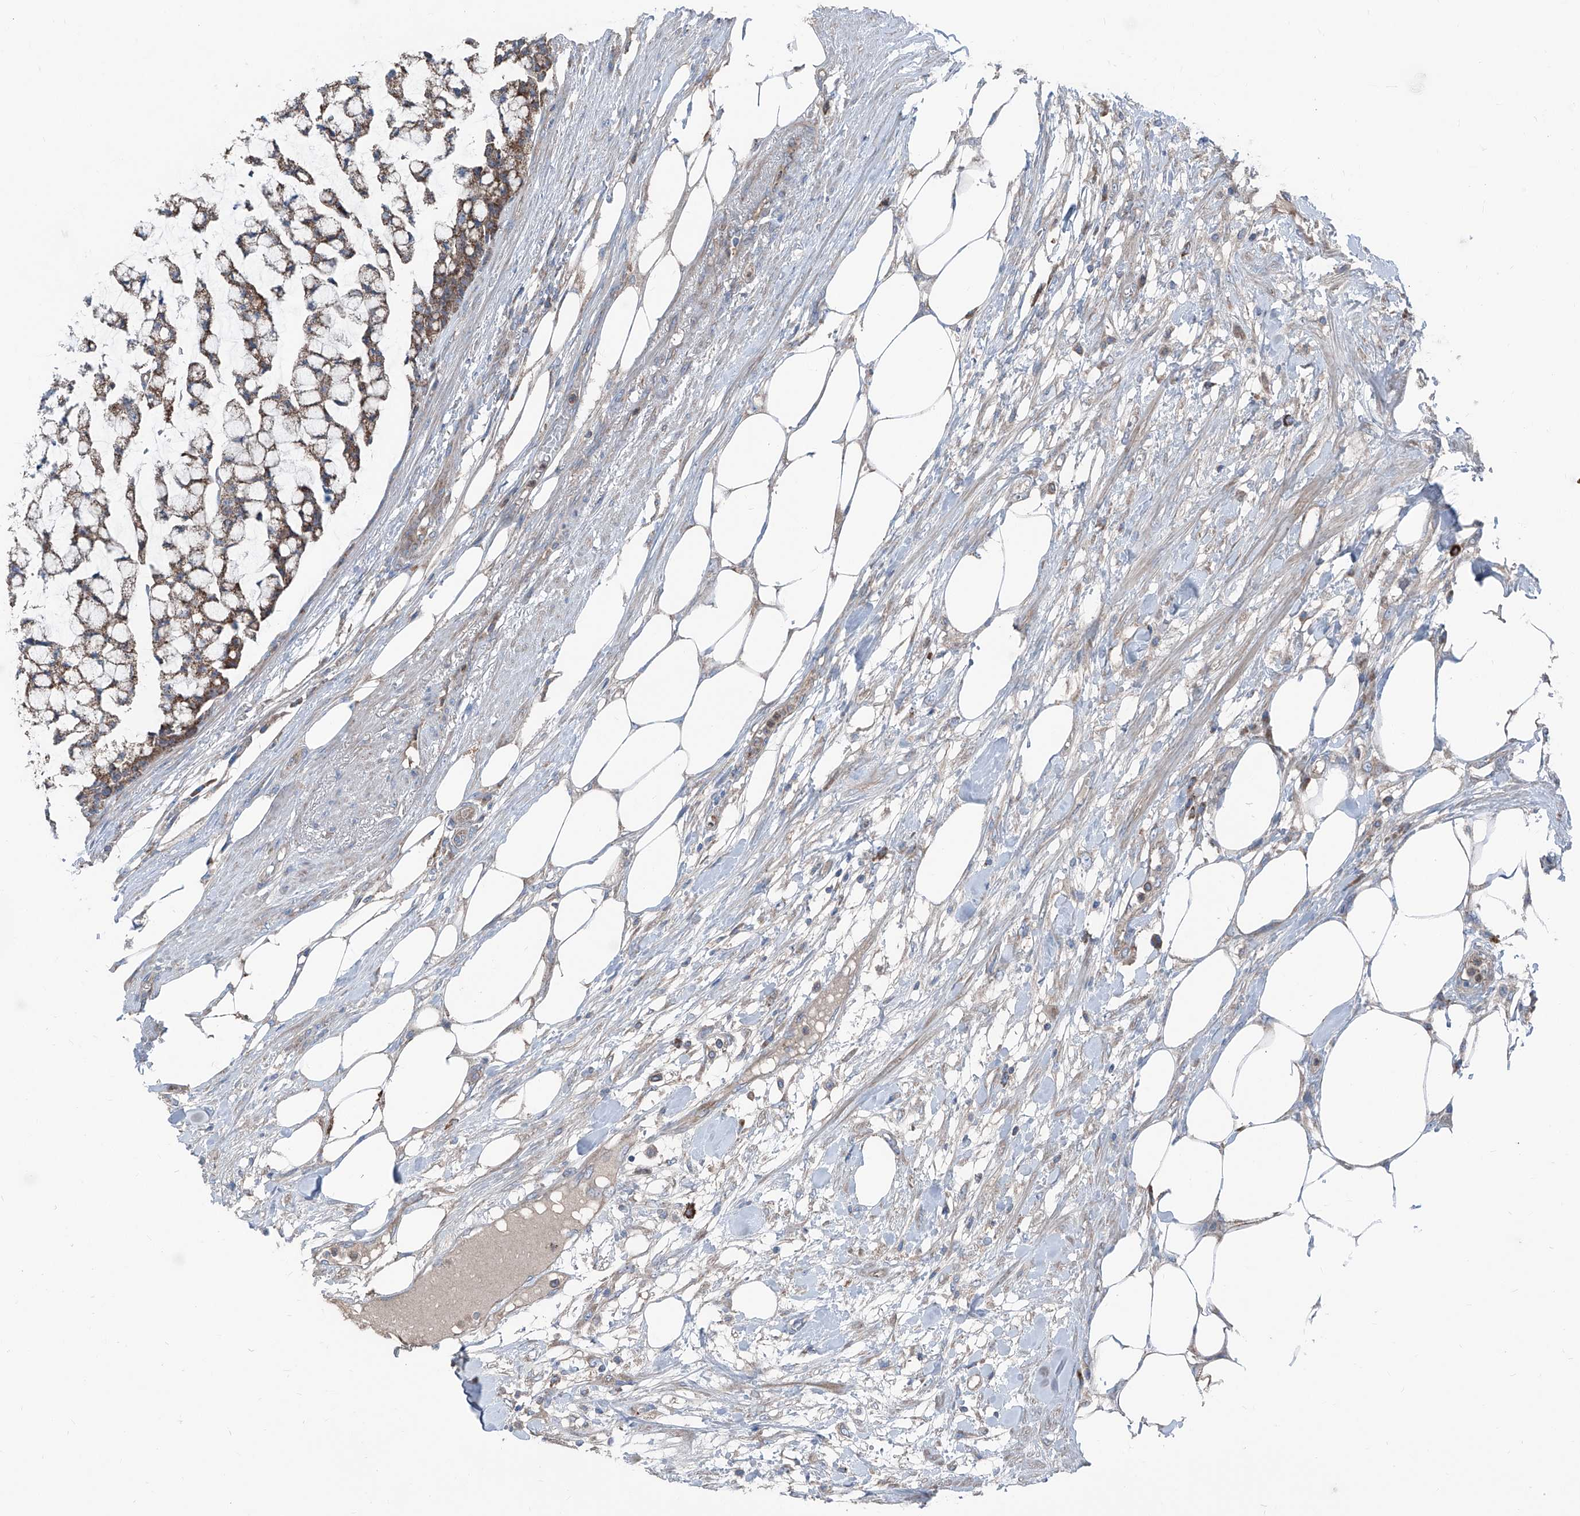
{"staining": {"intensity": "moderate", "quantity": ">75%", "location": "cytoplasmic/membranous"}, "tissue": "colorectal cancer", "cell_type": "Tumor cells", "image_type": "cancer", "snomed": [{"axis": "morphology", "description": "Adenocarcinoma, NOS"}, {"axis": "topography", "description": "Colon"}], "caption": "Brown immunohistochemical staining in human colorectal cancer shows moderate cytoplasmic/membranous positivity in about >75% of tumor cells.", "gene": "GPAT3", "patient": {"sex": "female", "age": 84}}